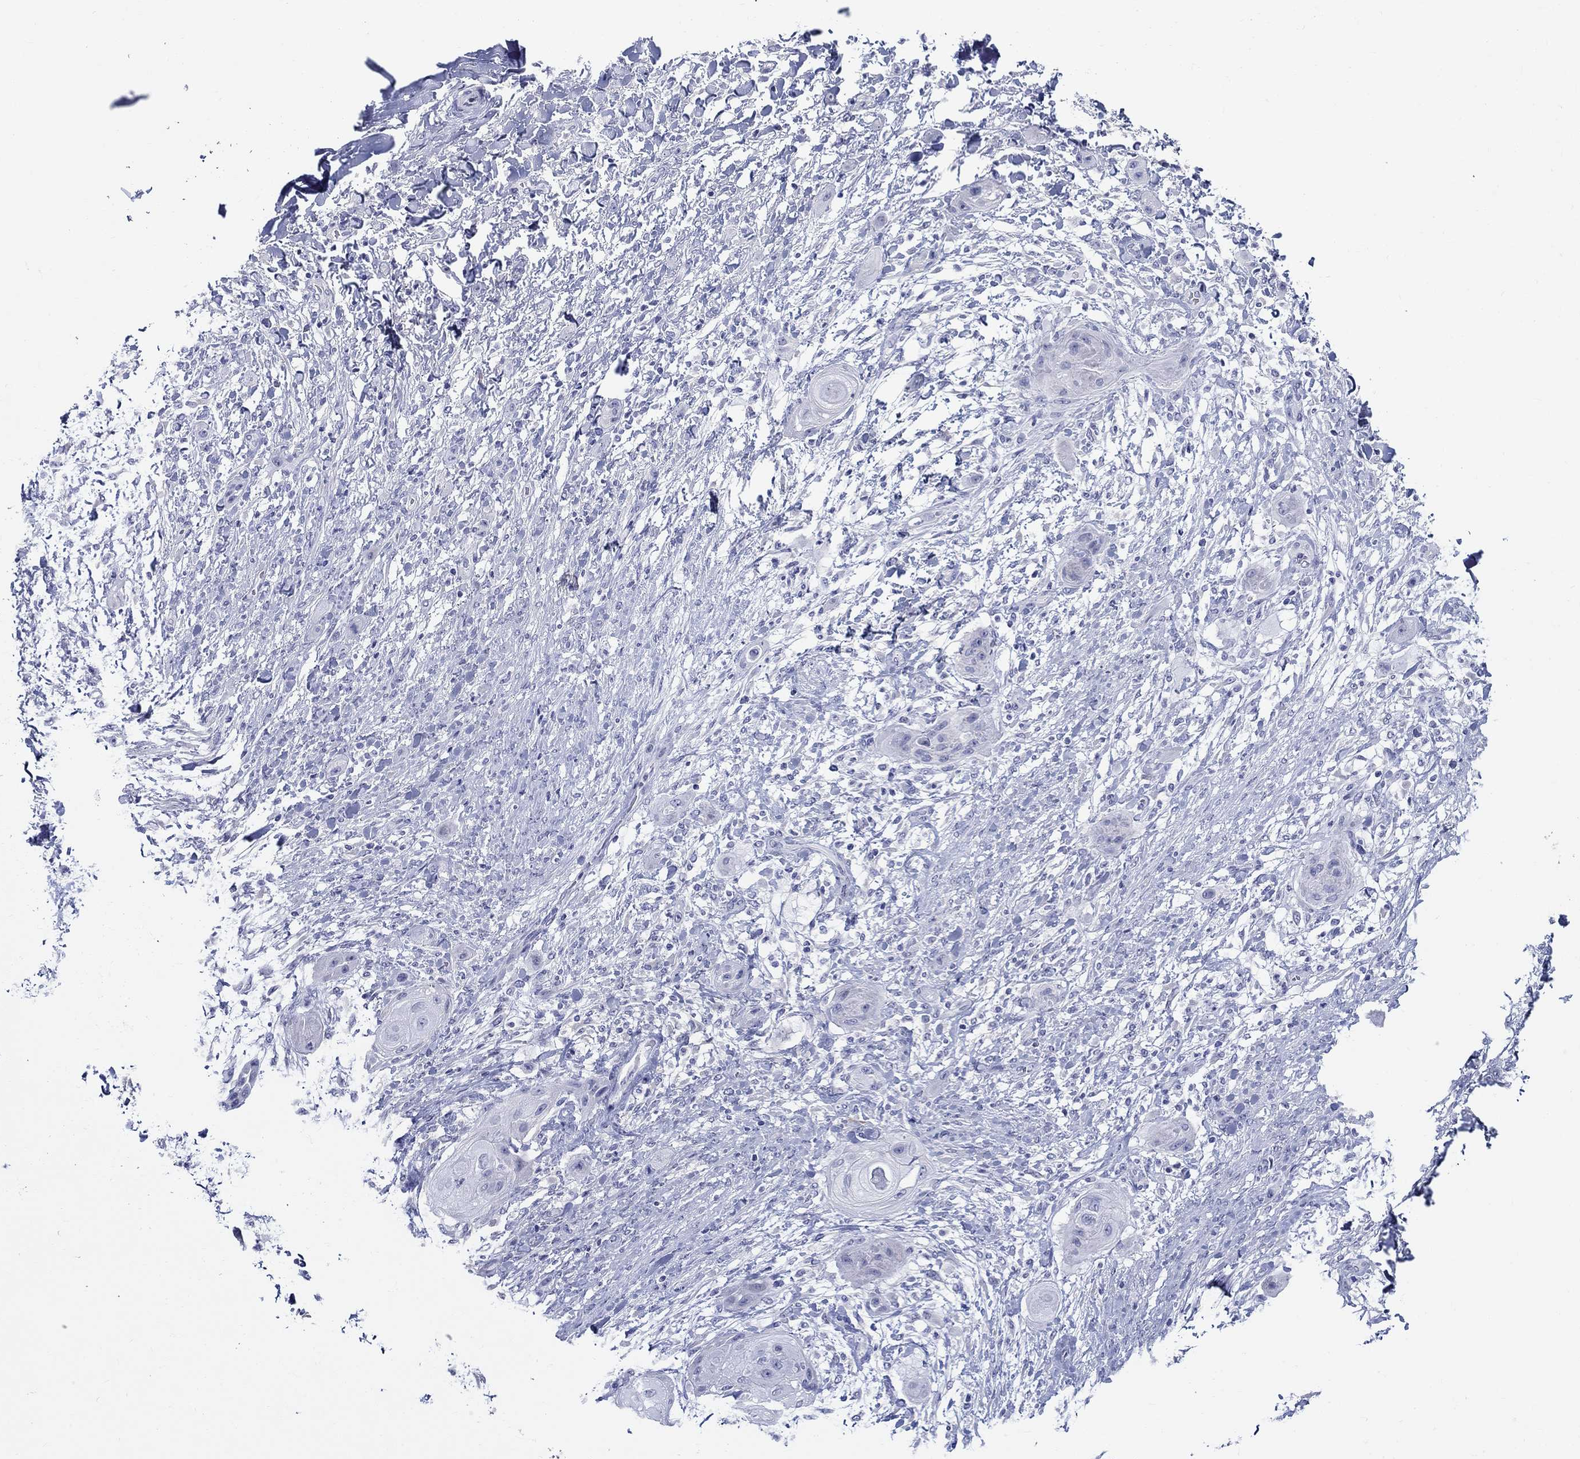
{"staining": {"intensity": "negative", "quantity": "none", "location": "none"}, "tissue": "skin cancer", "cell_type": "Tumor cells", "image_type": "cancer", "snomed": [{"axis": "morphology", "description": "Squamous cell carcinoma, NOS"}, {"axis": "topography", "description": "Skin"}], "caption": "Skin cancer (squamous cell carcinoma) stained for a protein using immunohistochemistry (IHC) demonstrates no expression tumor cells.", "gene": "CRYGS", "patient": {"sex": "male", "age": 62}}